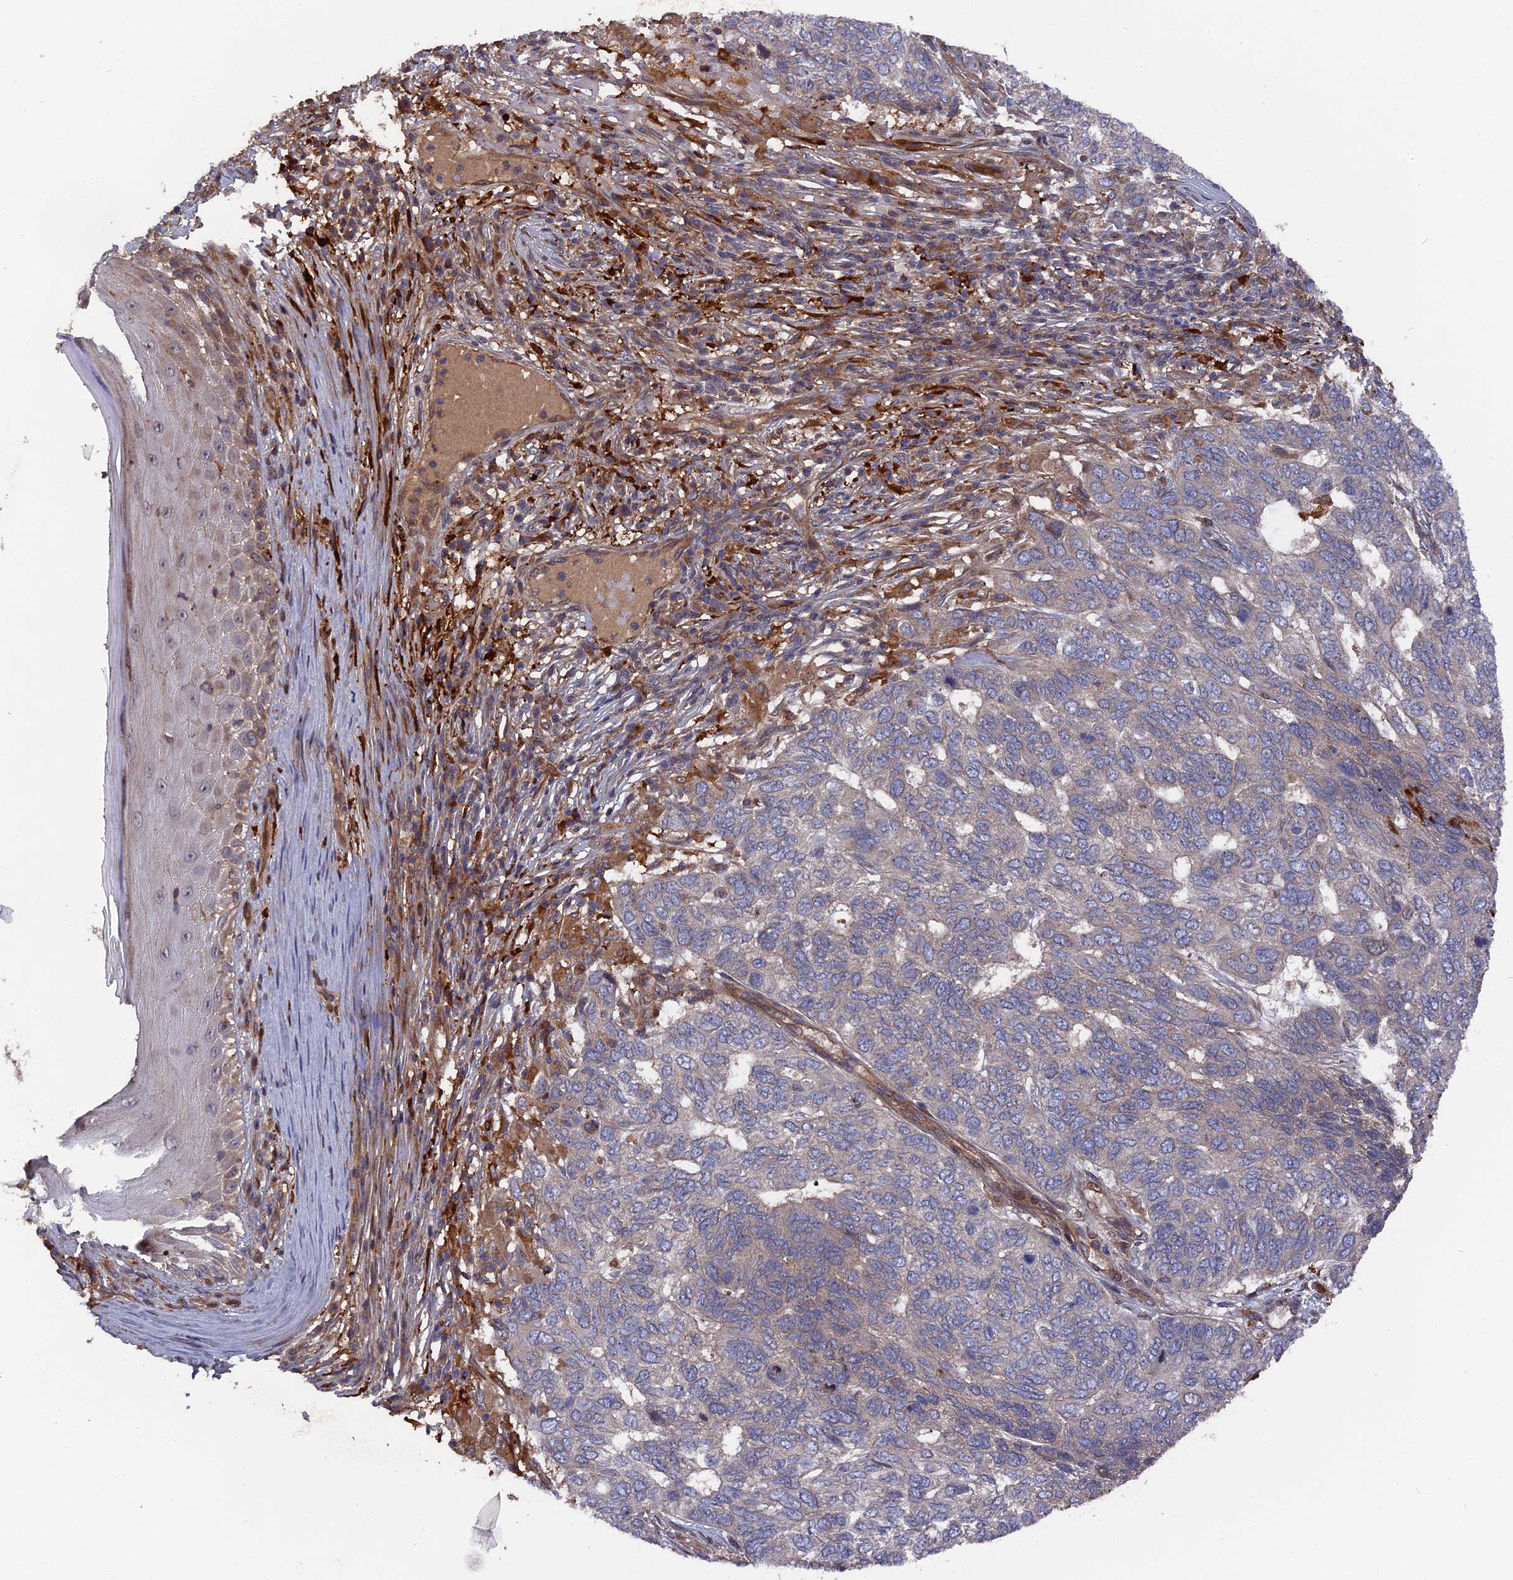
{"staining": {"intensity": "negative", "quantity": "none", "location": "none"}, "tissue": "skin cancer", "cell_type": "Tumor cells", "image_type": "cancer", "snomed": [{"axis": "morphology", "description": "Basal cell carcinoma"}, {"axis": "topography", "description": "Skin"}], "caption": "Tumor cells are negative for protein expression in human skin cancer (basal cell carcinoma).", "gene": "DEF8", "patient": {"sex": "female", "age": 65}}